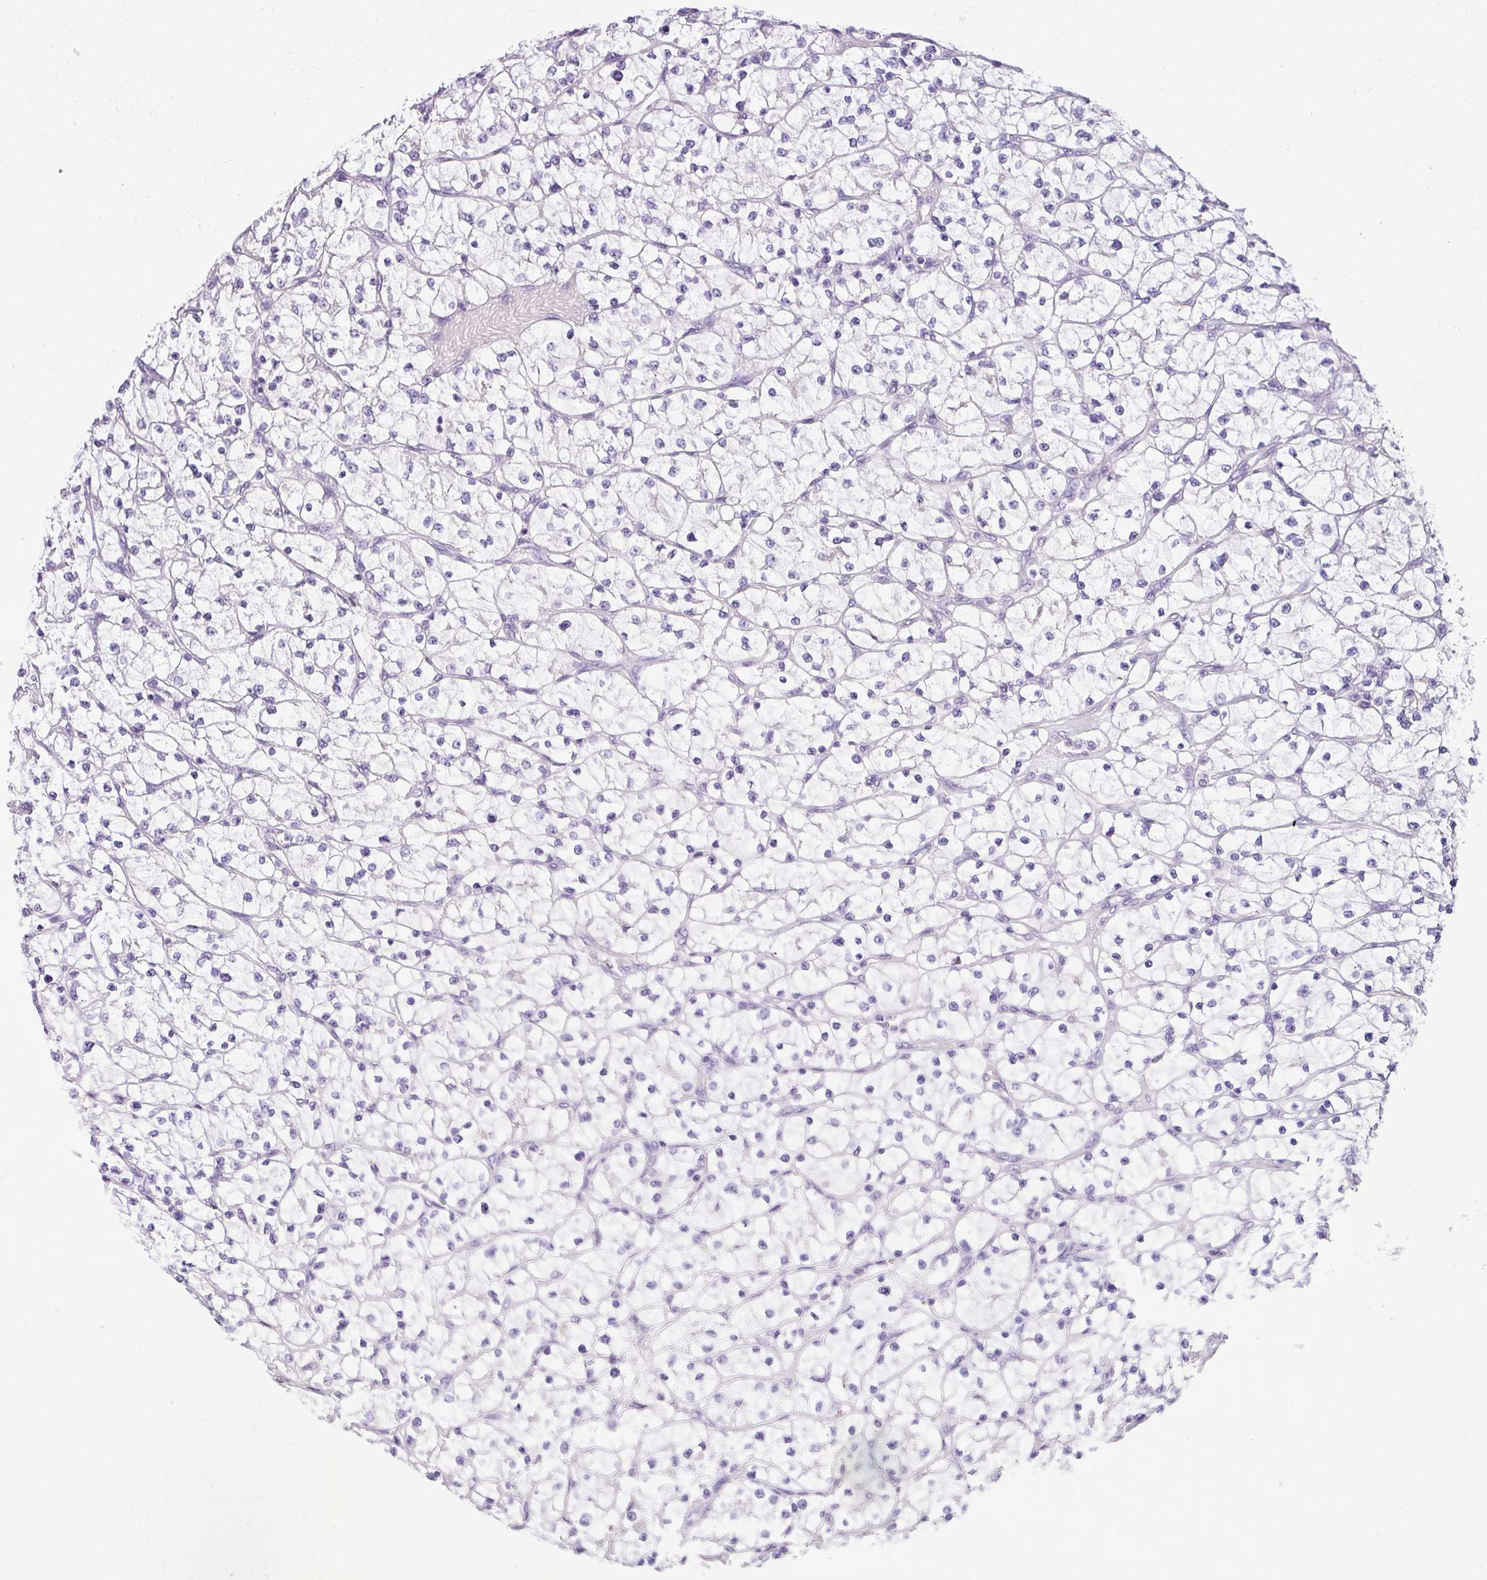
{"staining": {"intensity": "negative", "quantity": "none", "location": "none"}, "tissue": "renal cancer", "cell_type": "Tumor cells", "image_type": "cancer", "snomed": [{"axis": "morphology", "description": "Adenocarcinoma, NOS"}, {"axis": "topography", "description": "Kidney"}], "caption": "Immunohistochemistry (IHC) photomicrograph of adenocarcinoma (renal) stained for a protein (brown), which demonstrates no expression in tumor cells.", "gene": "HMCN2", "patient": {"sex": "female", "age": 64}}